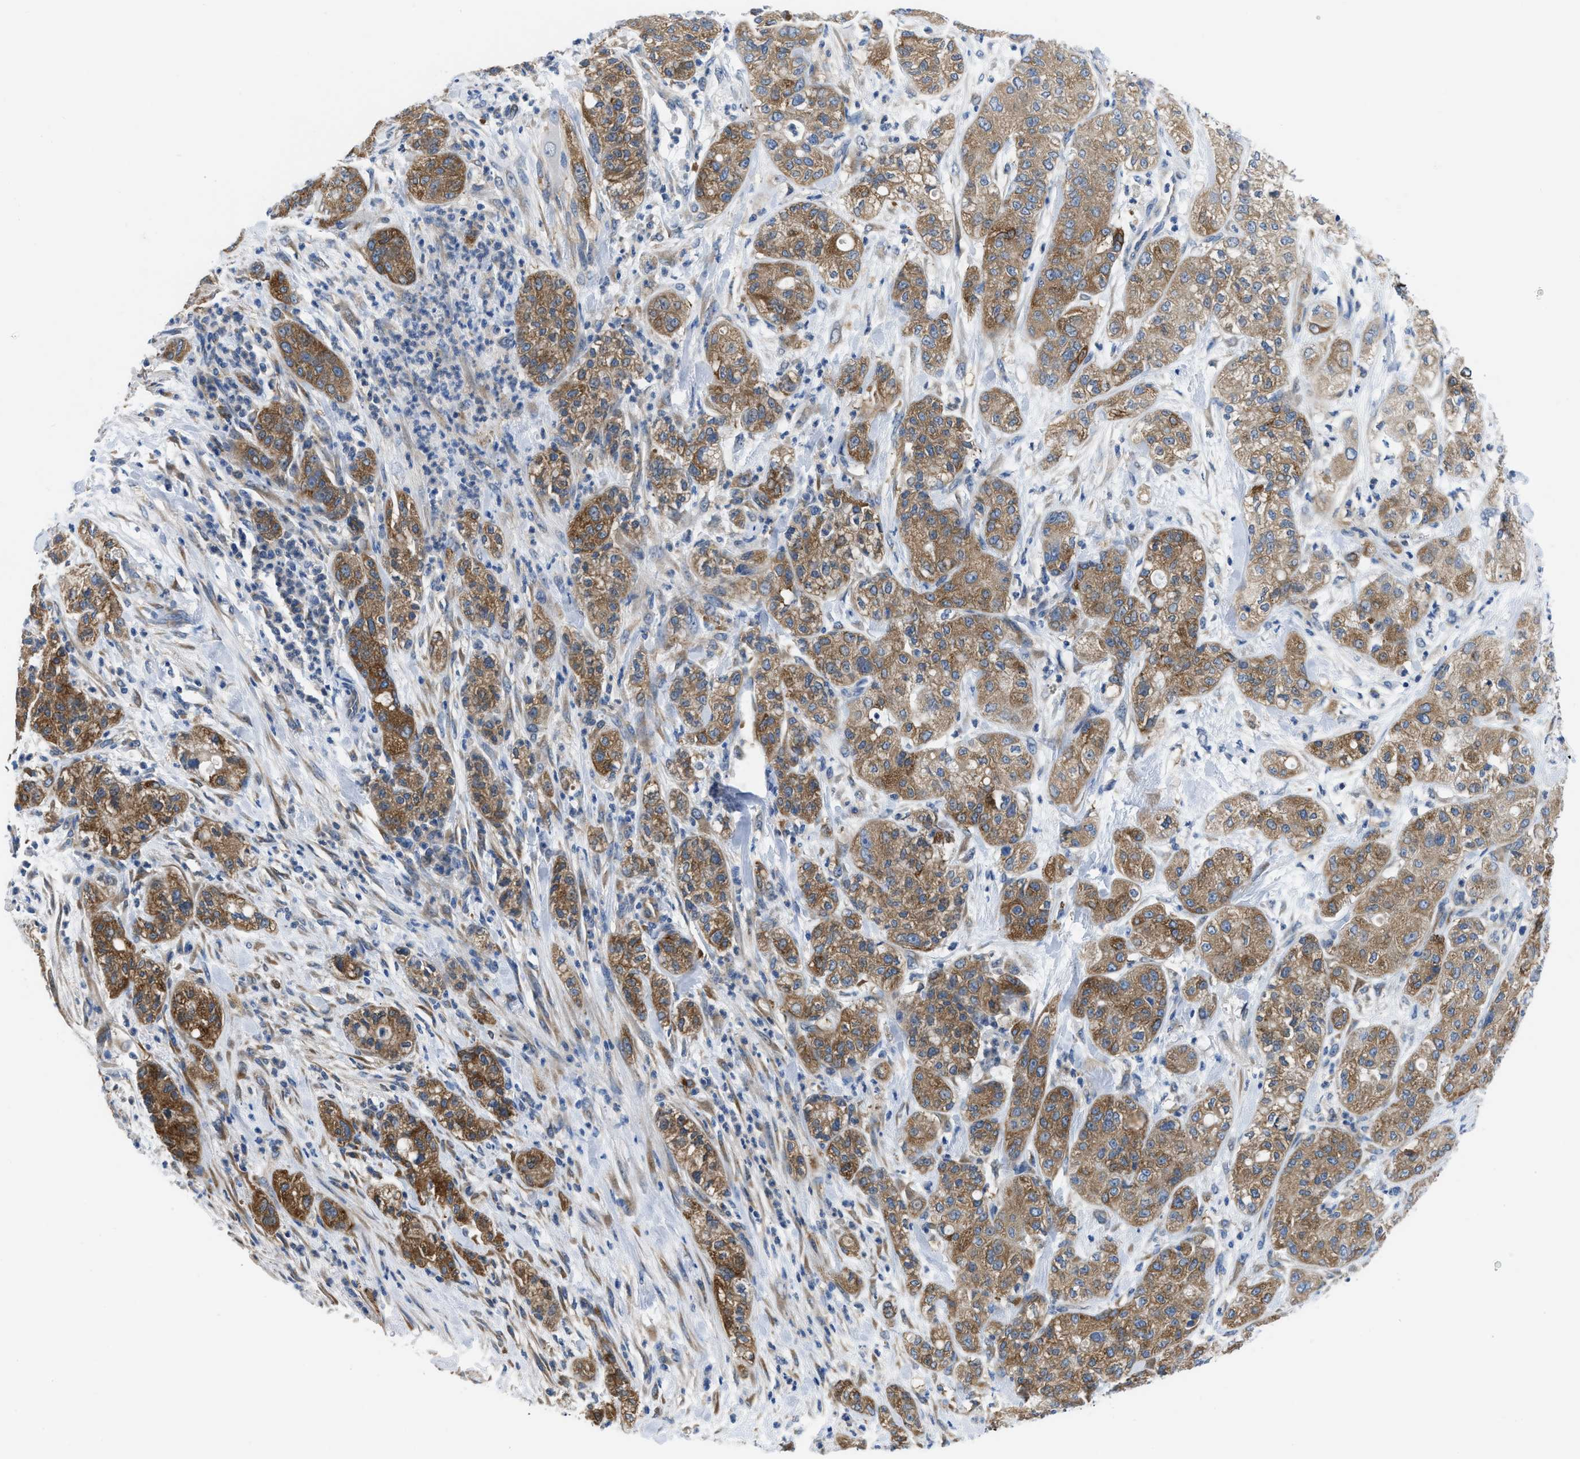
{"staining": {"intensity": "moderate", "quantity": ">75%", "location": "cytoplasmic/membranous"}, "tissue": "pancreatic cancer", "cell_type": "Tumor cells", "image_type": "cancer", "snomed": [{"axis": "morphology", "description": "Adenocarcinoma, NOS"}, {"axis": "topography", "description": "Pancreas"}], "caption": "Moderate cytoplasmic/membranous expression for a protein is identified in about >75% of tumor cells of pancreatic cancer using immunohistochemistry.", "gene": "BNC2", "patient": {"sex": "female", "age": 78}}